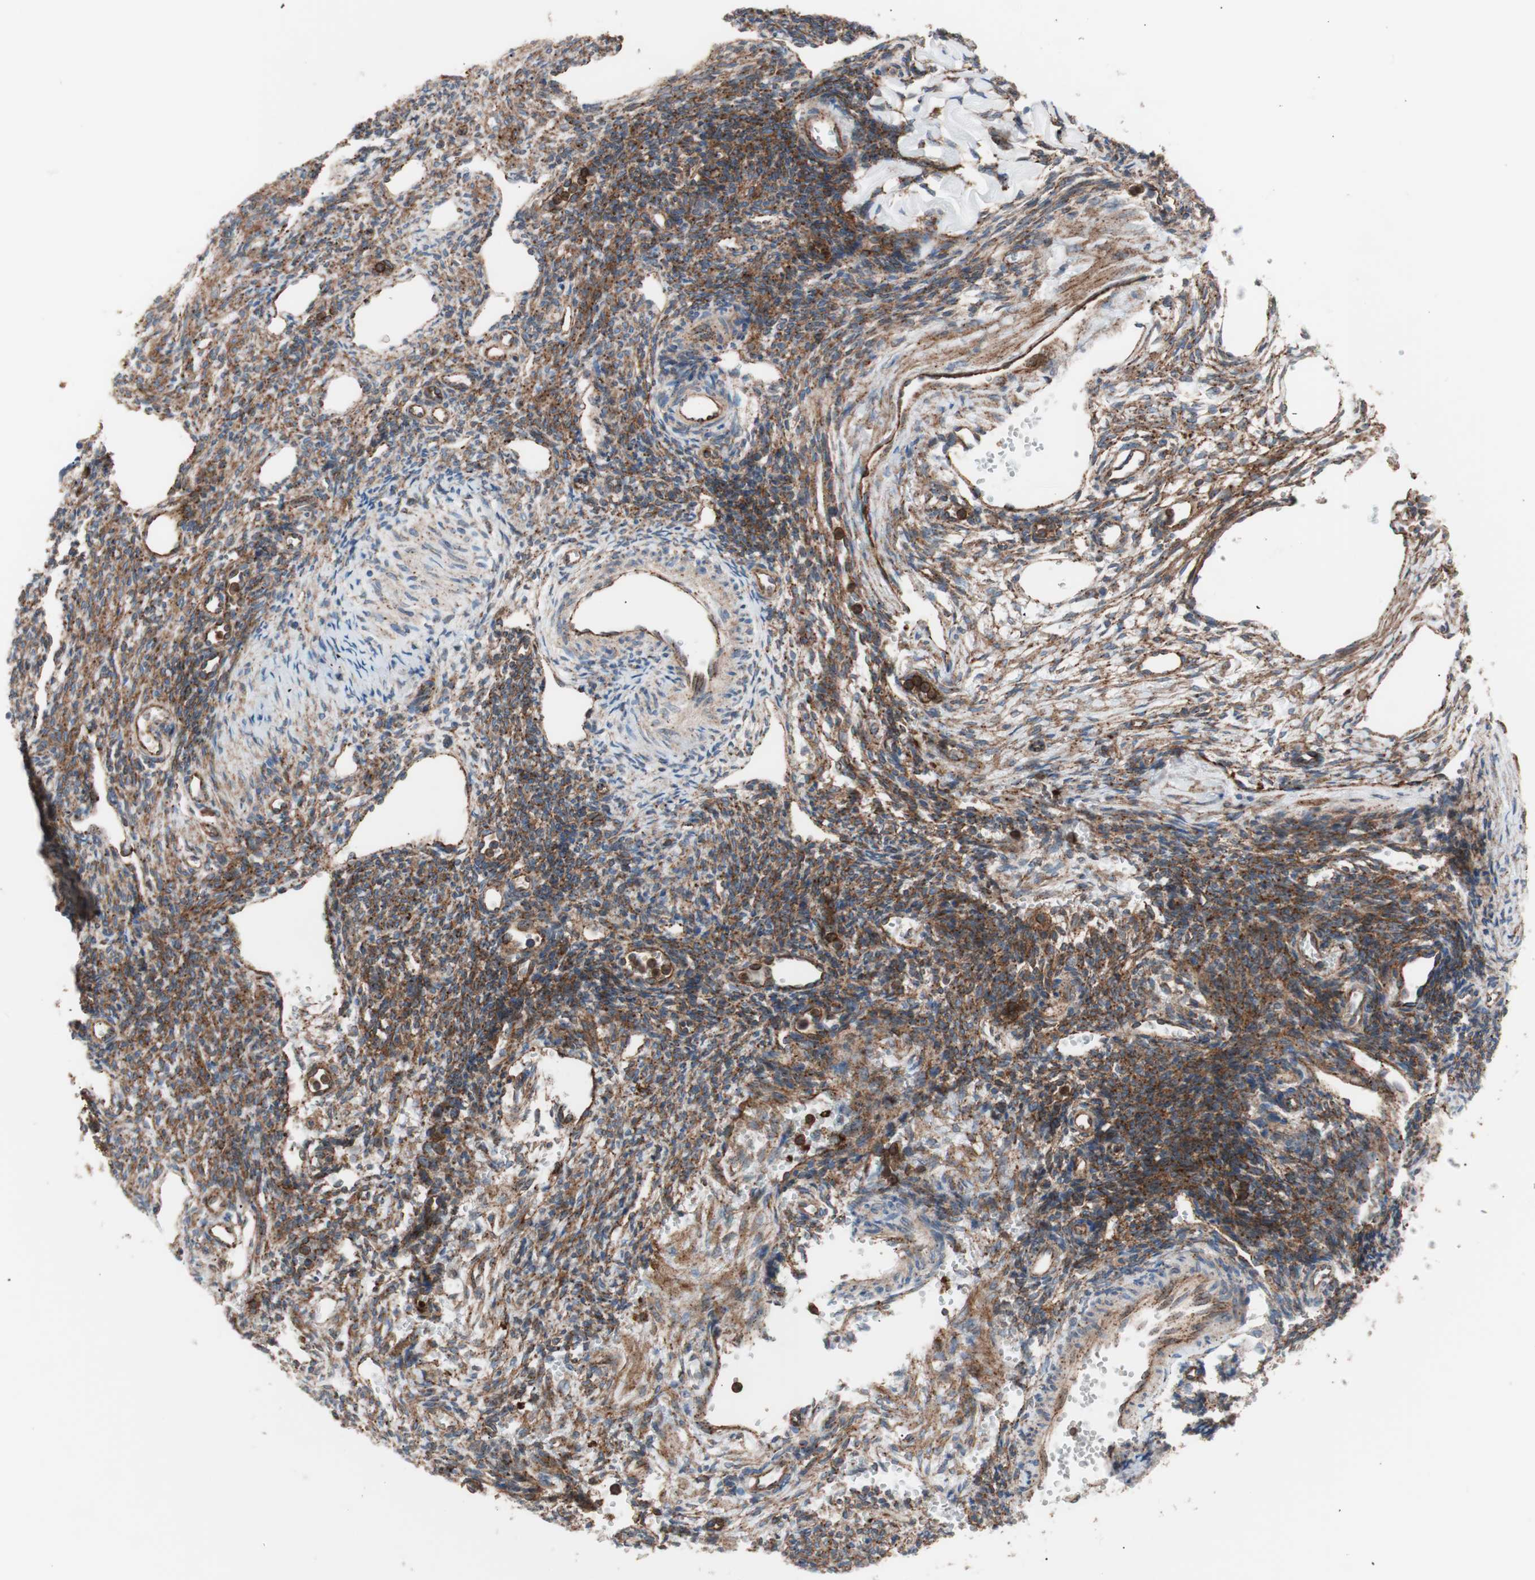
{"staining": {"intensity": "moderate", "quantity": ">75%", "location": "cytoplasmic/membranous"}, "tissue": "ovary", "cell_type": "Follicle cells", "image_type": "normal", "snomed": [{"axis": "morphology", "description": "Normal tissue, NOS"}, {"axis": "topography", "description": "Ovary"}], "caption": "Follicle cells demonstrate medium levels of moderate cytoplasmic/membranous staining in approximately >75% of cells in unremarkable human ovary.", "gene": "FLOT2", "patient": {"sex": "female", "age": 33}}